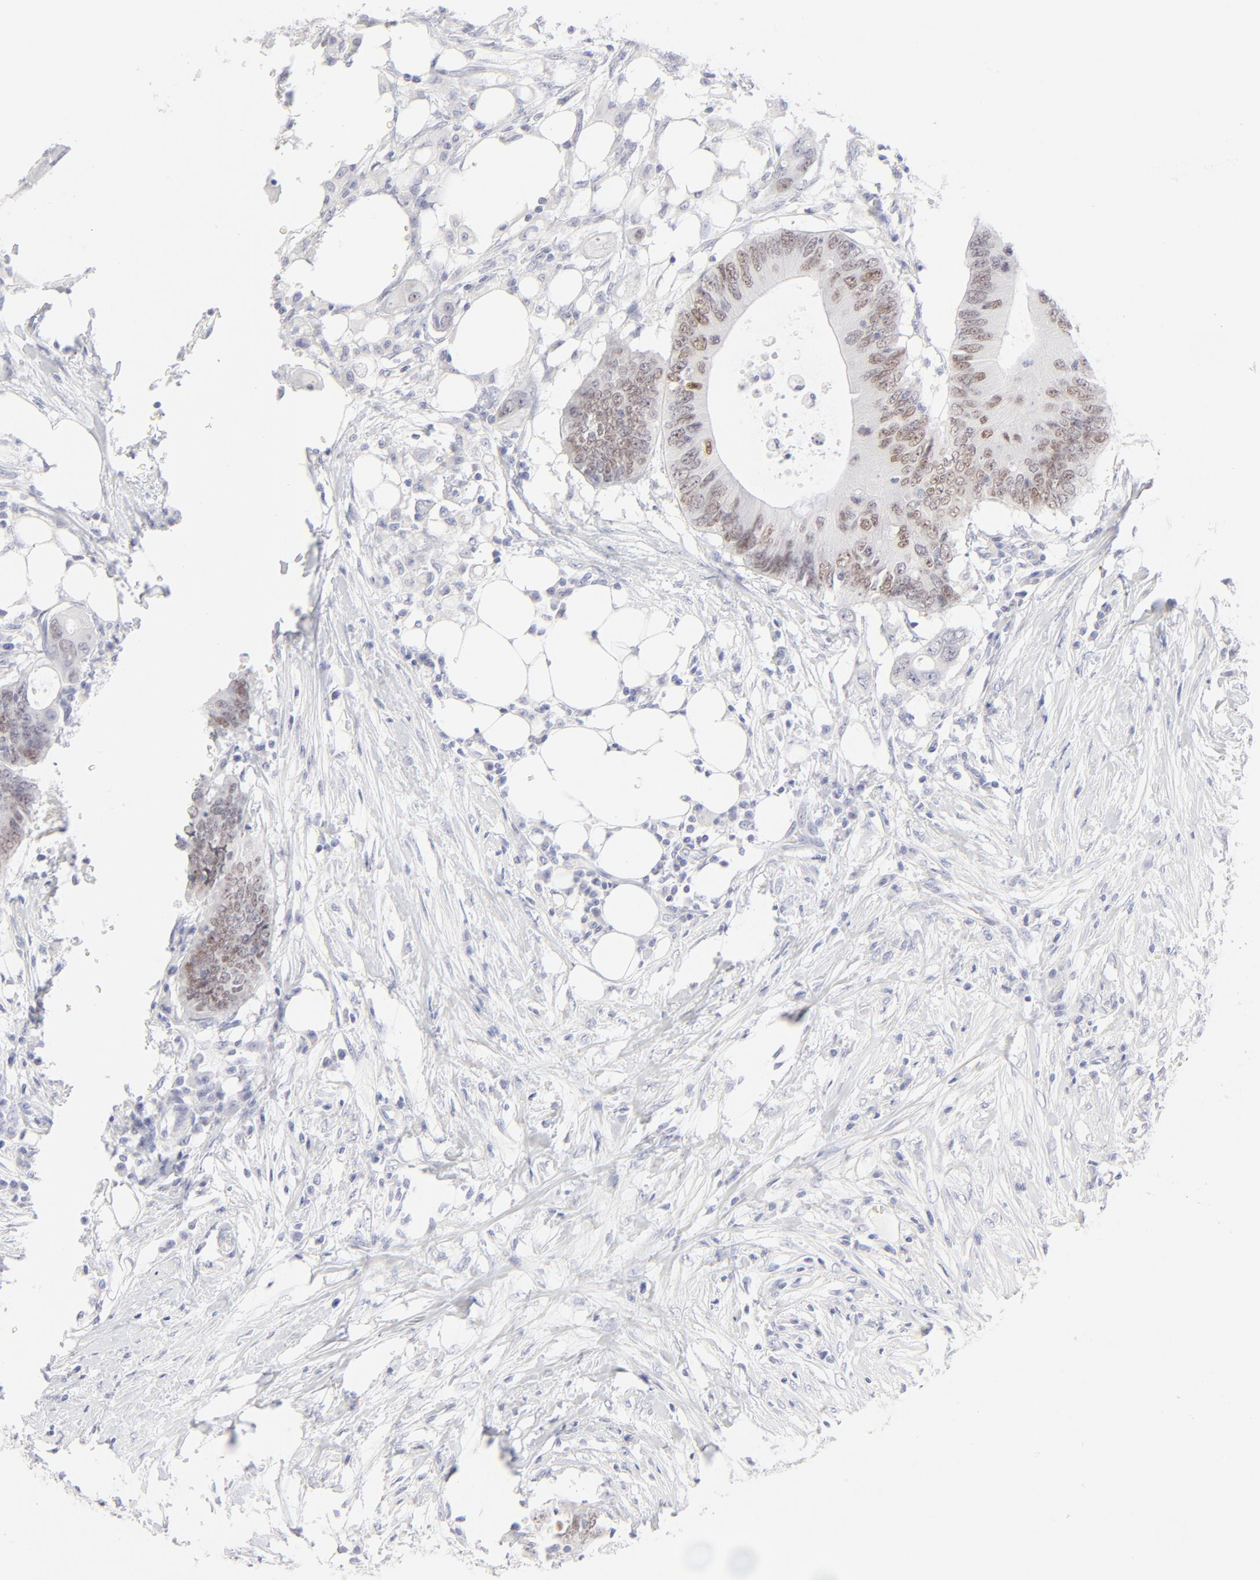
{"staining": {"intensity": "moderate", "quantity": "25%-75%", "location": "nuclear"}, "tissue": "colorectal cancer", "cell_type": "Tumor cells", "image_type": "cancer", "snomed": [{"axis": "morphology", "description": "Adenocarcinoma, NOS"}, {"axis": "topography", "description": "Colon"}], "caption": "Brown immunohistochemical staining in human adenocarcinoma (colorectal) exhibits moderate nuclear positivity in approximately 25%-75% of tumor cells. Immunohistochemistry (ihc) stains the protein in brown and the nuclei are stained blue.", "gene": "ELF3", "patient": {"sex": "male", "age": 71}}